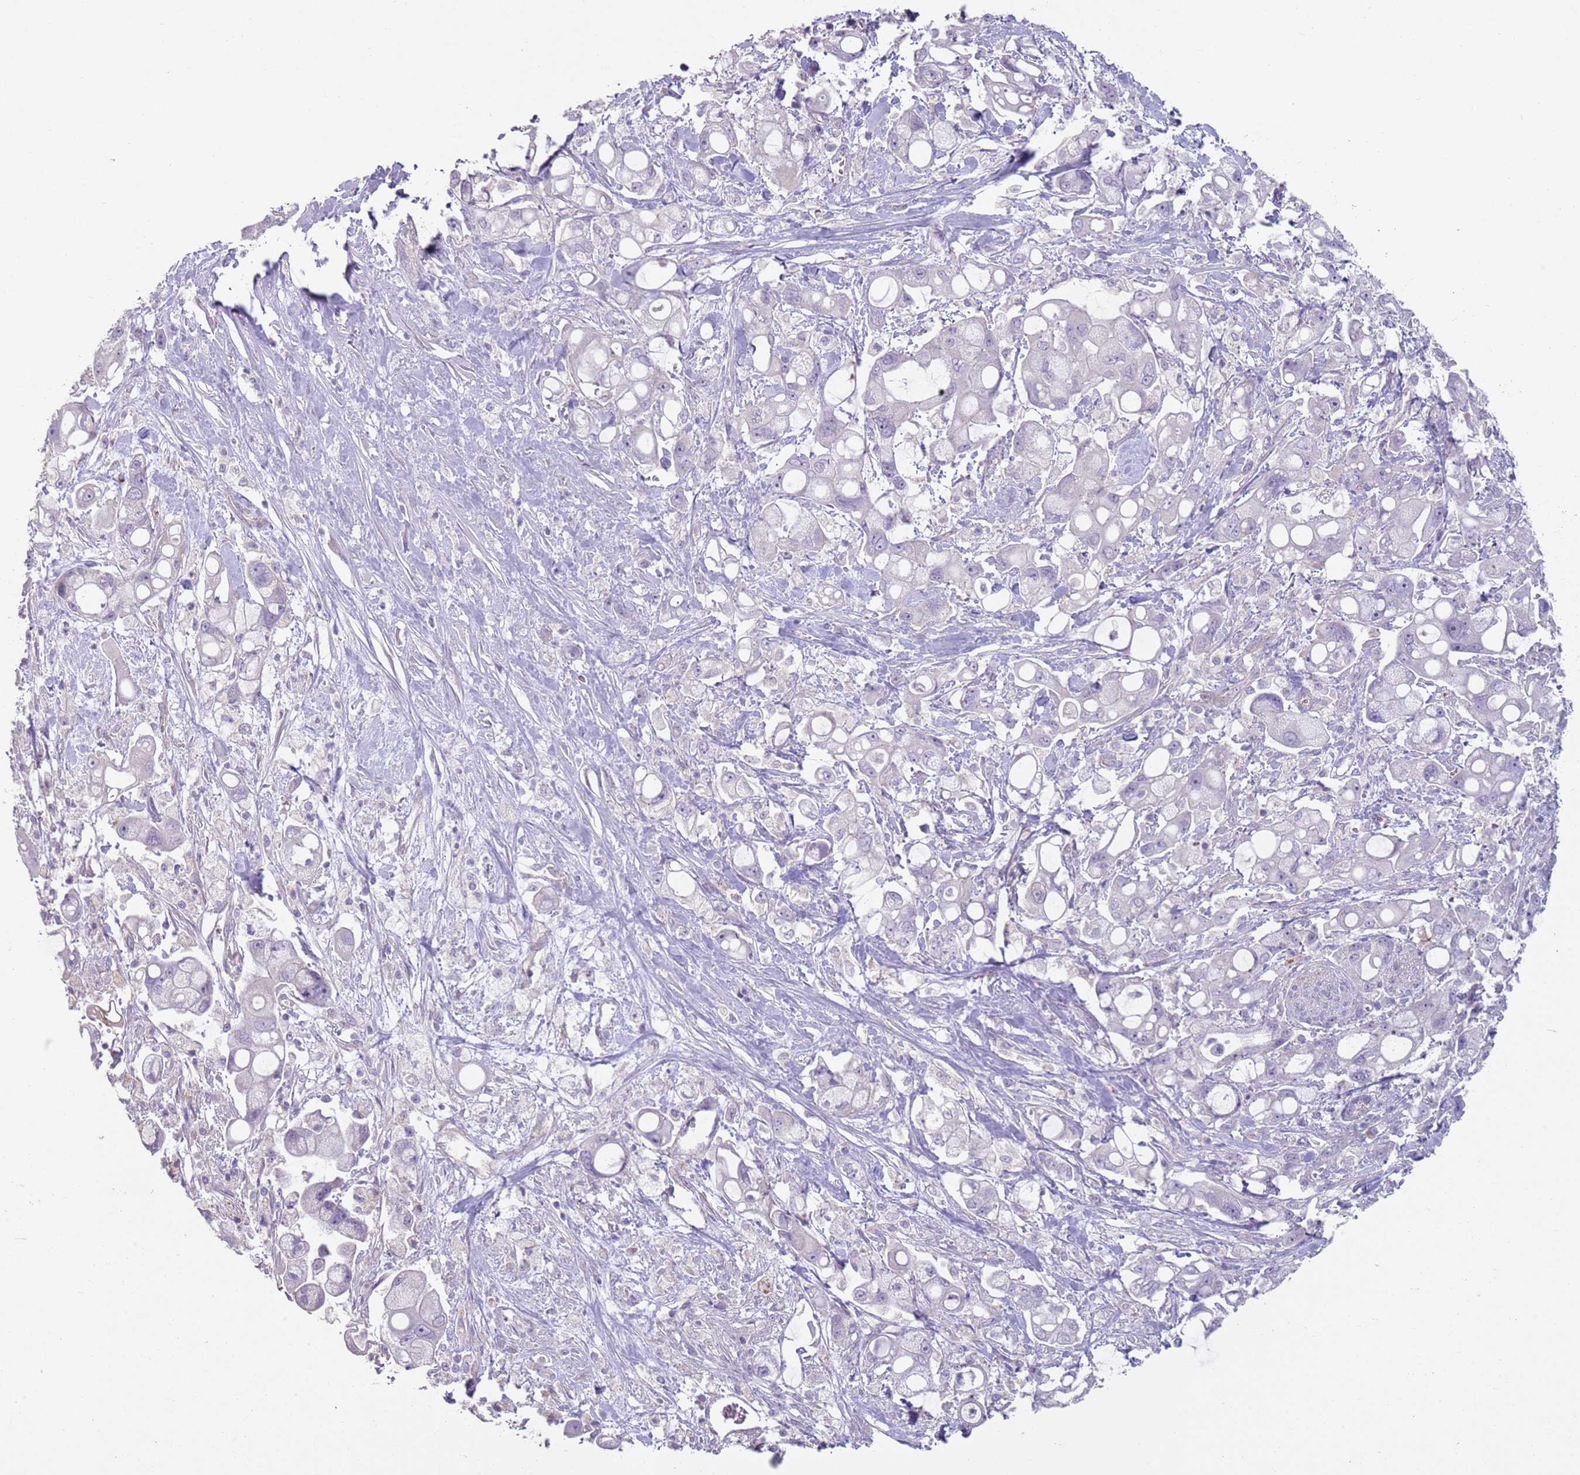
{"staining": {"intensity": "moderate", "quantity": "<25%", "location": "cytoplasmic/membranous"}, "tissue": "pancreatic cancer", "cell_type": "Tumor cells", "image_type": "cancer", "snomed": [{"axis": "morphology", "description": "Adenocarcinoma, NOS"}, {"axis": "topography", "description": "Pancreas"}], "caption": "An immunohistochemistry photomicrograph of tumor tissue is shown. Protein staining in brown labels moderate cytoplasmic/membranous positivity in pancreatic adenocarcinoma within tumor cells.", "gene": "ZNF583", "patient": {"sex": "male", "age": 68}}